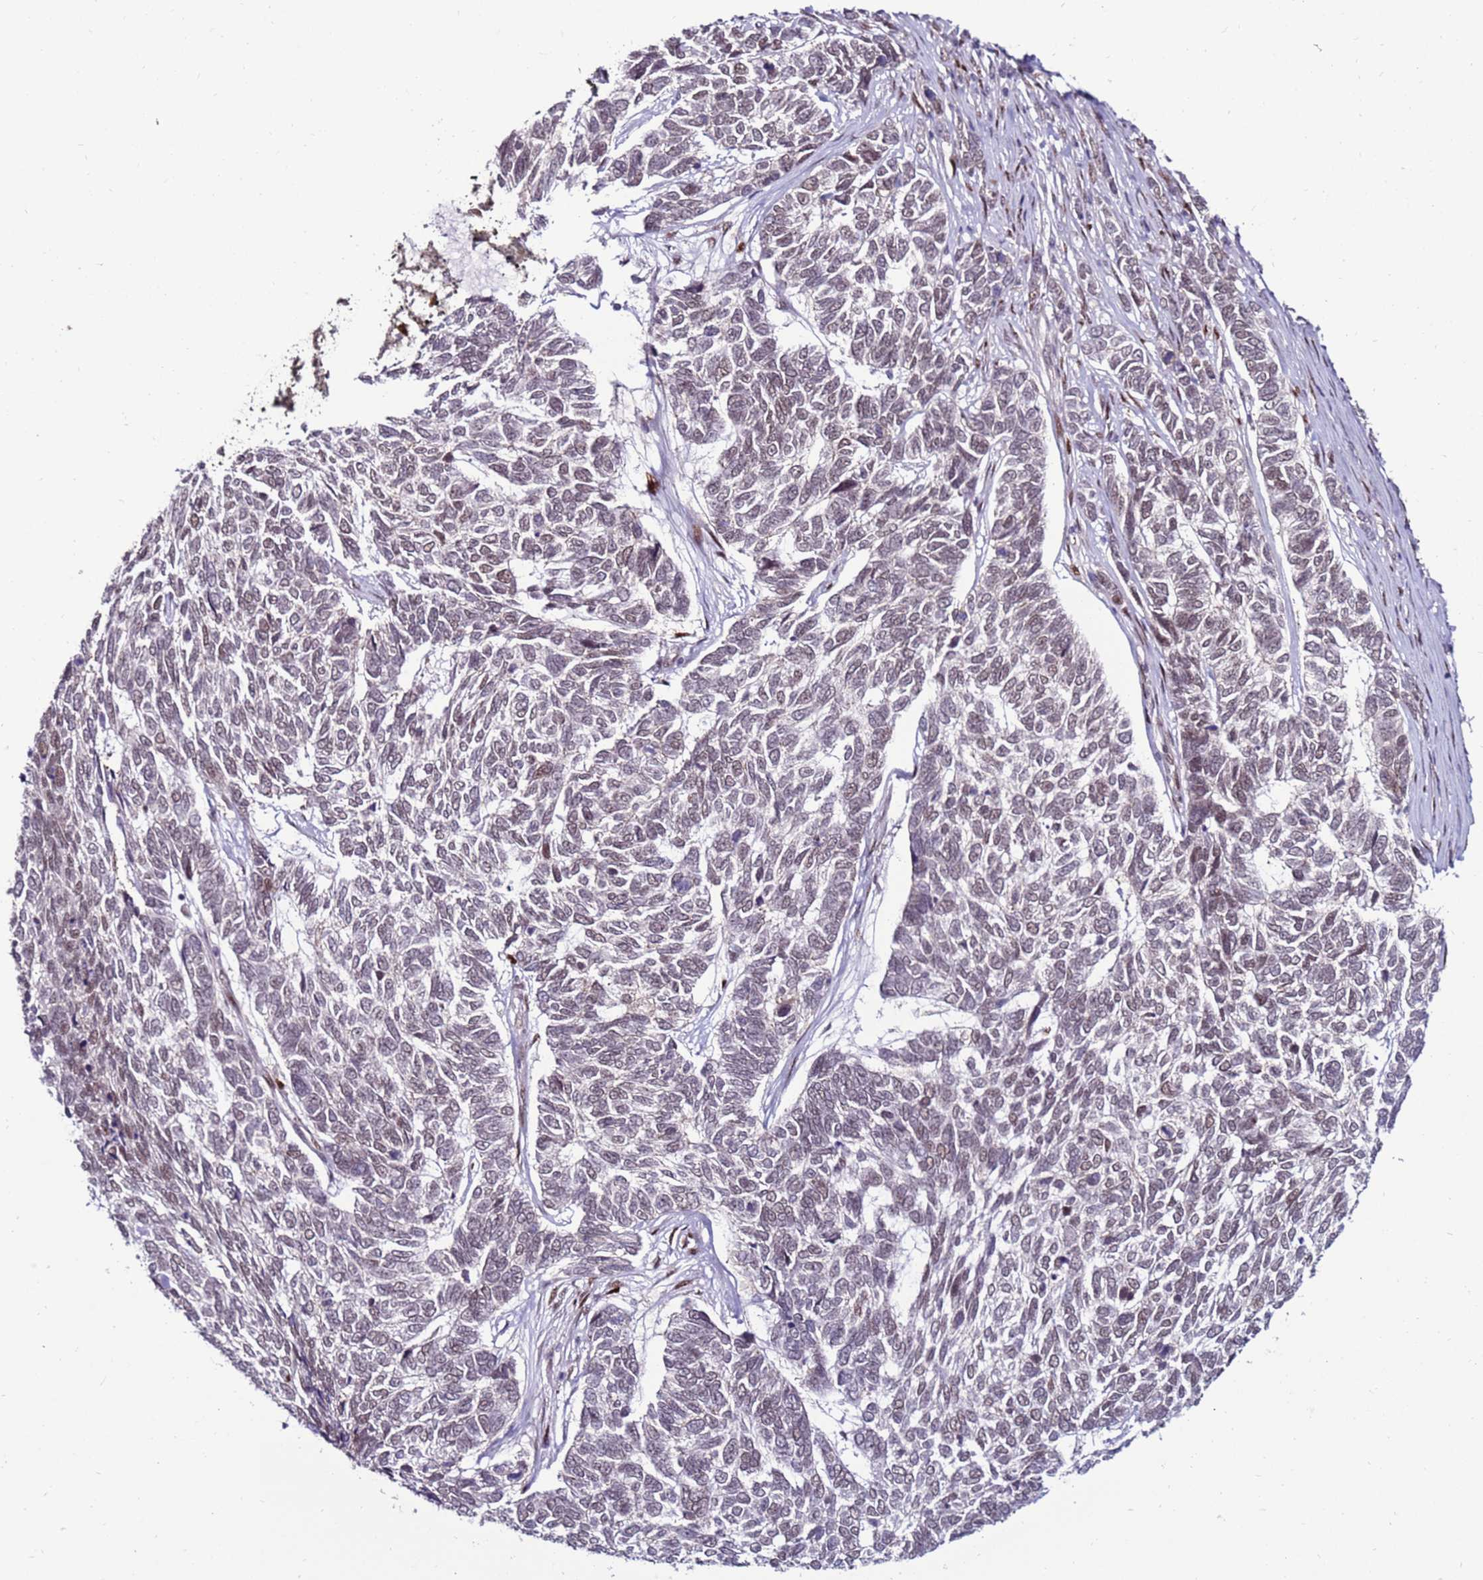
{"staining": {"intensity": "weak", "quantity": "<25%", "location": "nuclear"}, "tissue": "skin cancer", "cell_type": "Tumor cells", "image_type": "cancer", "snomed": [{"axis": "morphology", "description": "Basal cell carcinoma"}, {"axis": "topography", "description": "Skin"}], "caption": "Micrograph shows no significant protein expression in tumor cells of skin cancer.", "gene": "KPNA4", "patient": {"sex": "female", "age": 65}}